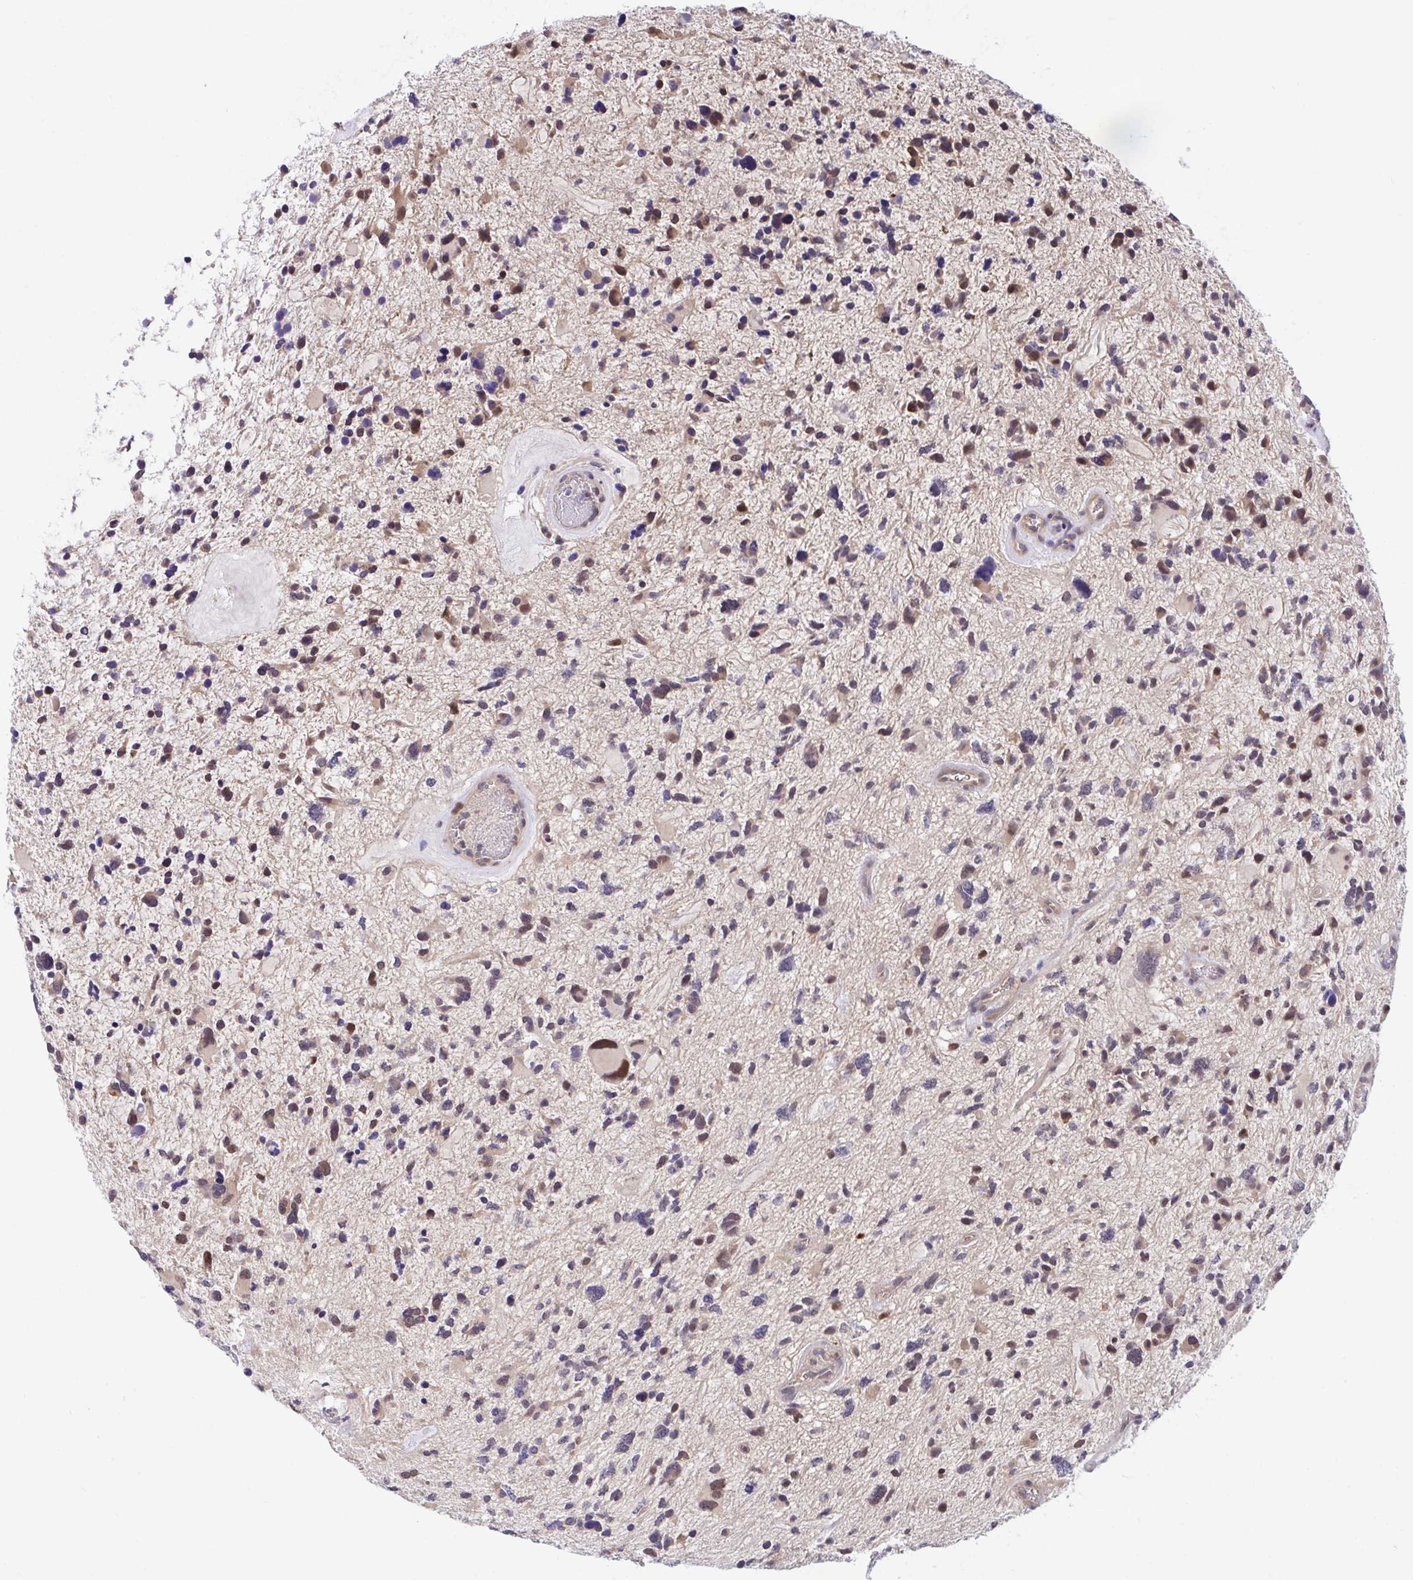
{"staining": {"intensity": "moderate", "quantity": "<25%", "location": "nuclear"}, "tissue": "glioma", "cell_type": "Tumor cells", "image_type": "cancer", "snomed": [{"axis": "morphology", "description": "Glioma, malignant, High grade"}, {"axis": "topography", "description": "Brain"}], "caption": "Immunohistochemical staining of human high-grade glioma (malignant) reveals low levels of moderate nuclear staining in approximately <25% of tumor cells.", "gene": "ZNF444", "patient": {"sex": "female", "age": 11}}